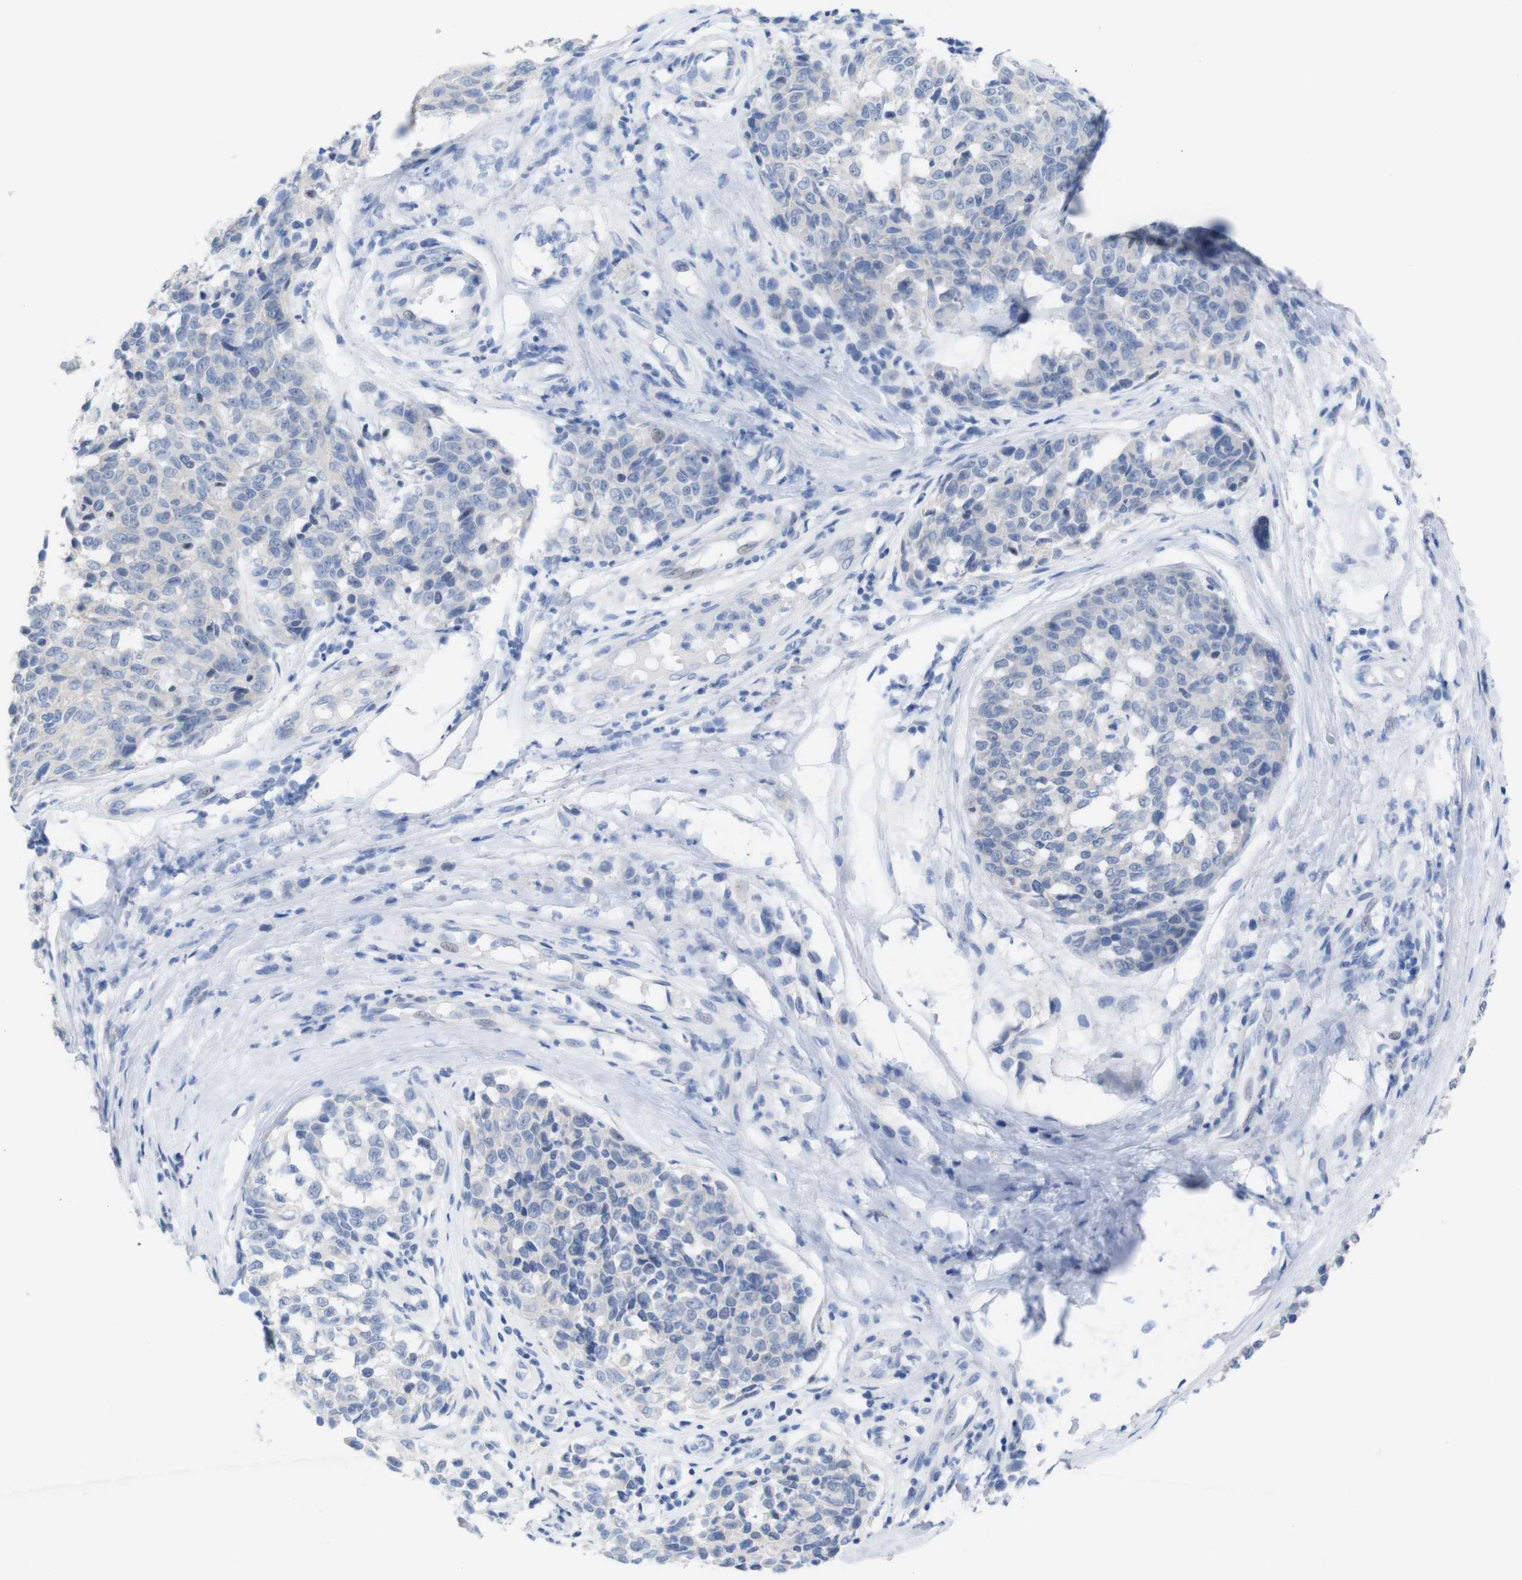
{"staining": {"intensity": "negative", "quantity": "none", "location": "none"}, "tissue": "melanoma", "cell_type": "Tumor cells", "image_type": "cancer", "snomed": [{"axis": "morphology", "description": "Malignant melanoma, NOS"}, {"axis": "topography", "description": "Skin"}], "caption": "This is a photomicrograph of IHC staining of melanoma, which shows no staining in tumor cells.", "gene": "PNMA1", "patient": {"sex": "female", "age": 64}}